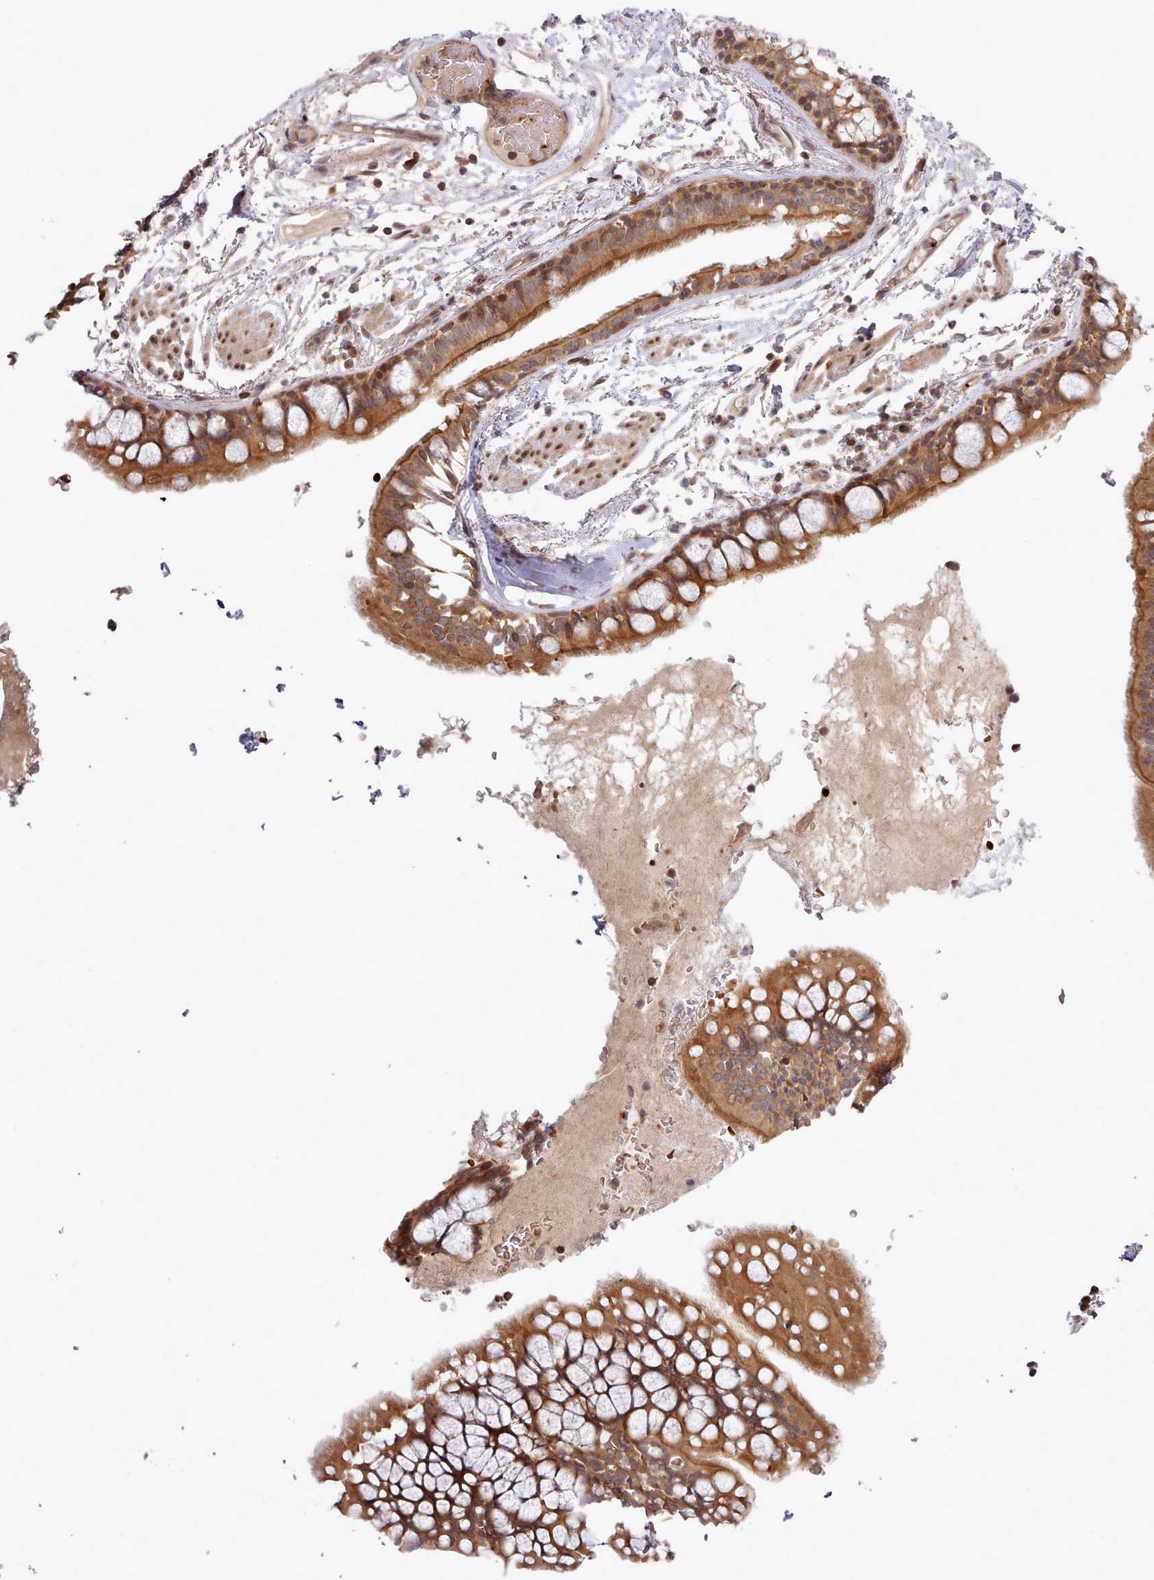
{"staining": {"intensity": "moderate", "quantity": ">75%", "location": "cytoplasmic/membranous,nuclear"}, "tissue": "bronchus", "cell_type": "Respiratory epithelial cells", "image_type": "normal", "snomed": [{"axis": "morphology", "description": "Normal tissue, NOS"}, {"axis": "topography", "description": "Bronchus"}], "caption": "This photomicrograph demonstrates normal bronchus stained with IHC to label a protein in brown. The cytoplasmic/membranous,nuclear of respiratory epithelial cells show moderate positivity for the protein. Nuclei are counter-stained blue.", "gene": "UBE2G1", "patient": {"sex": "male", "age": 70}}